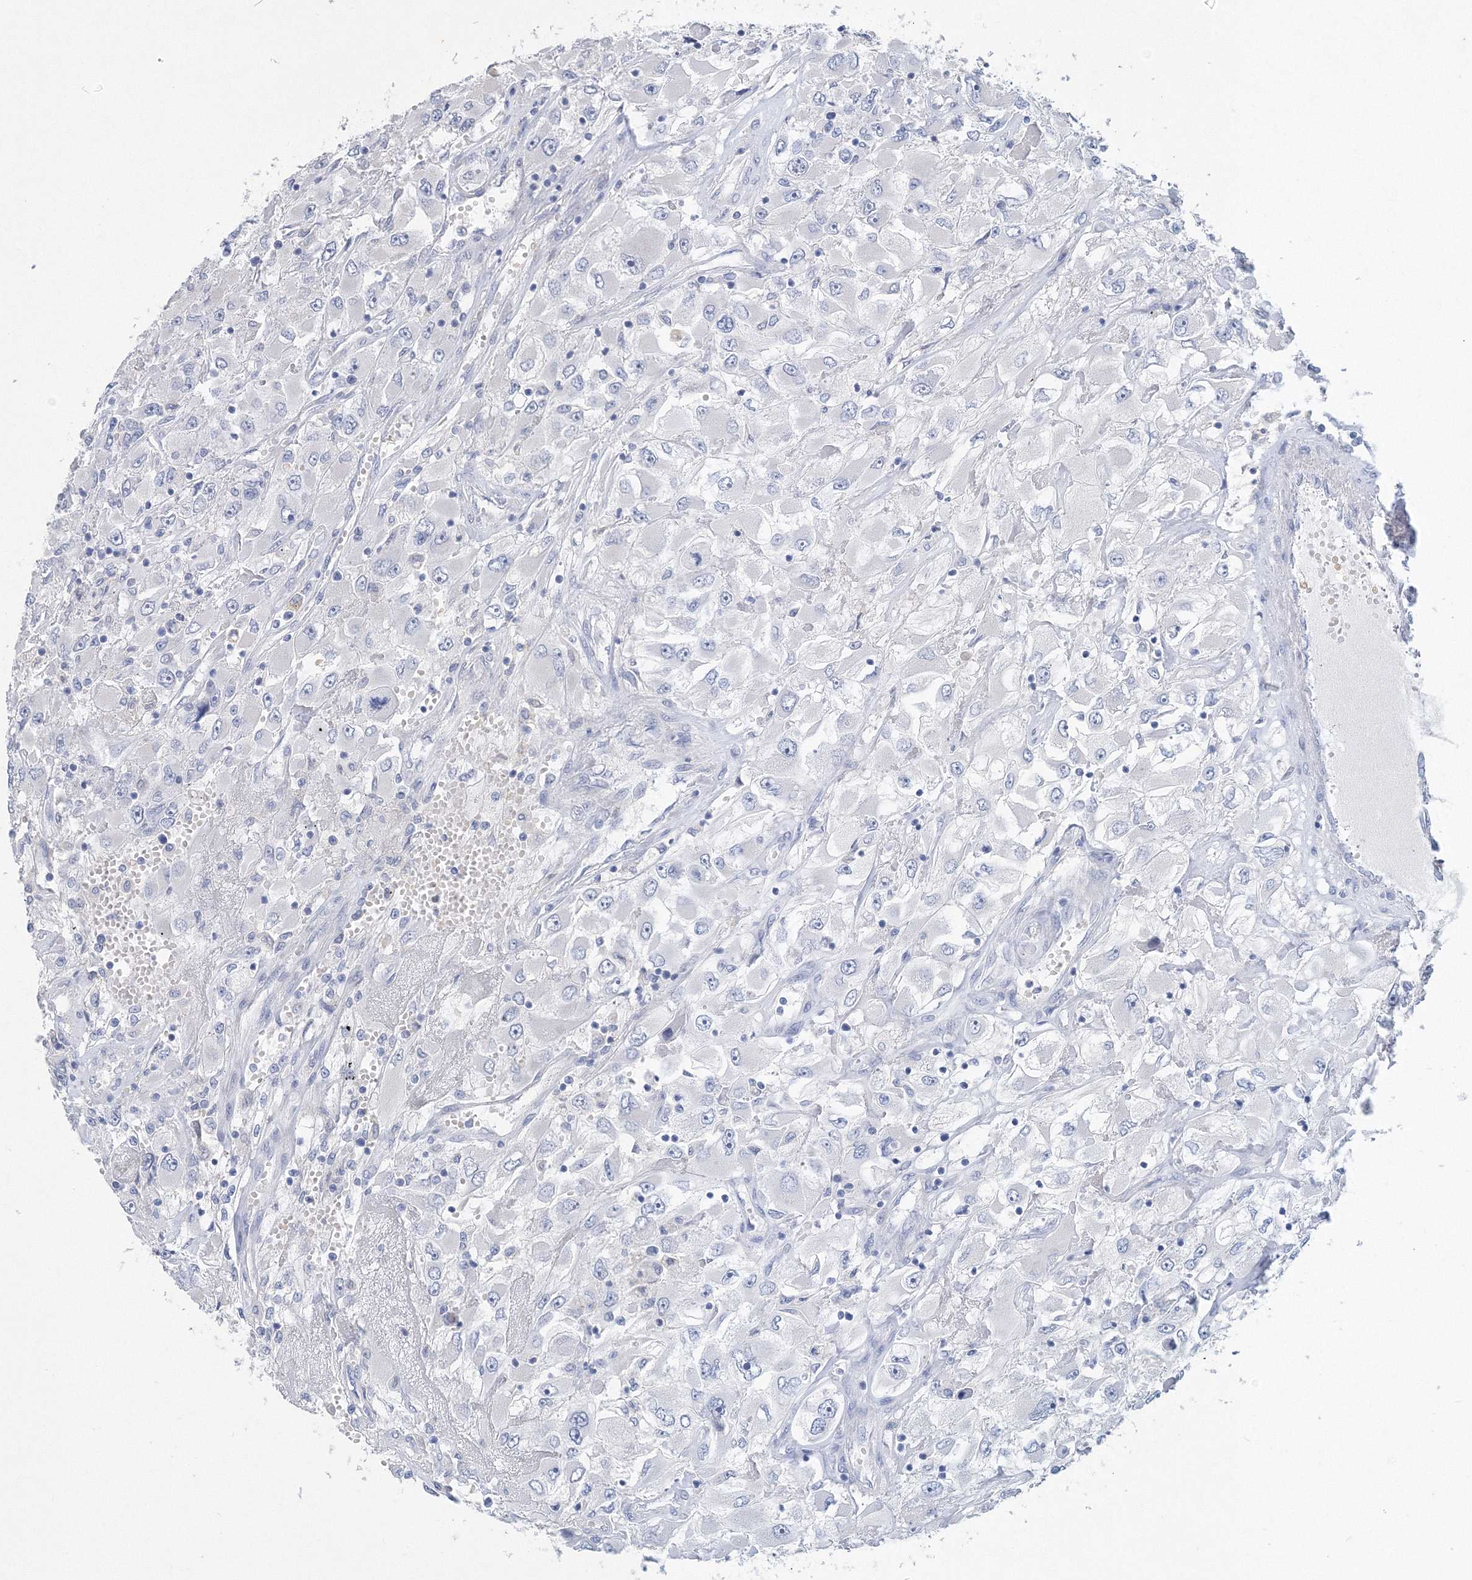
{"staining": {"intensity": "negative", "quantity": "none", "location": "none"}, "tissue": "renal cancer", "cell_type": "Tumor cells", "image_type": "cancer", "snomed": [{"axis": "morphology", "description": "Adenocarcinoma, NOS"}, {"axis": "topography", "description": "Kidney"}], "caption": "Image shows no significant protein staining in tumor cells of adenocarcinoma (renal).", "gene": "OSBPL6", "patient": {"sex": "female", "age": 52}}